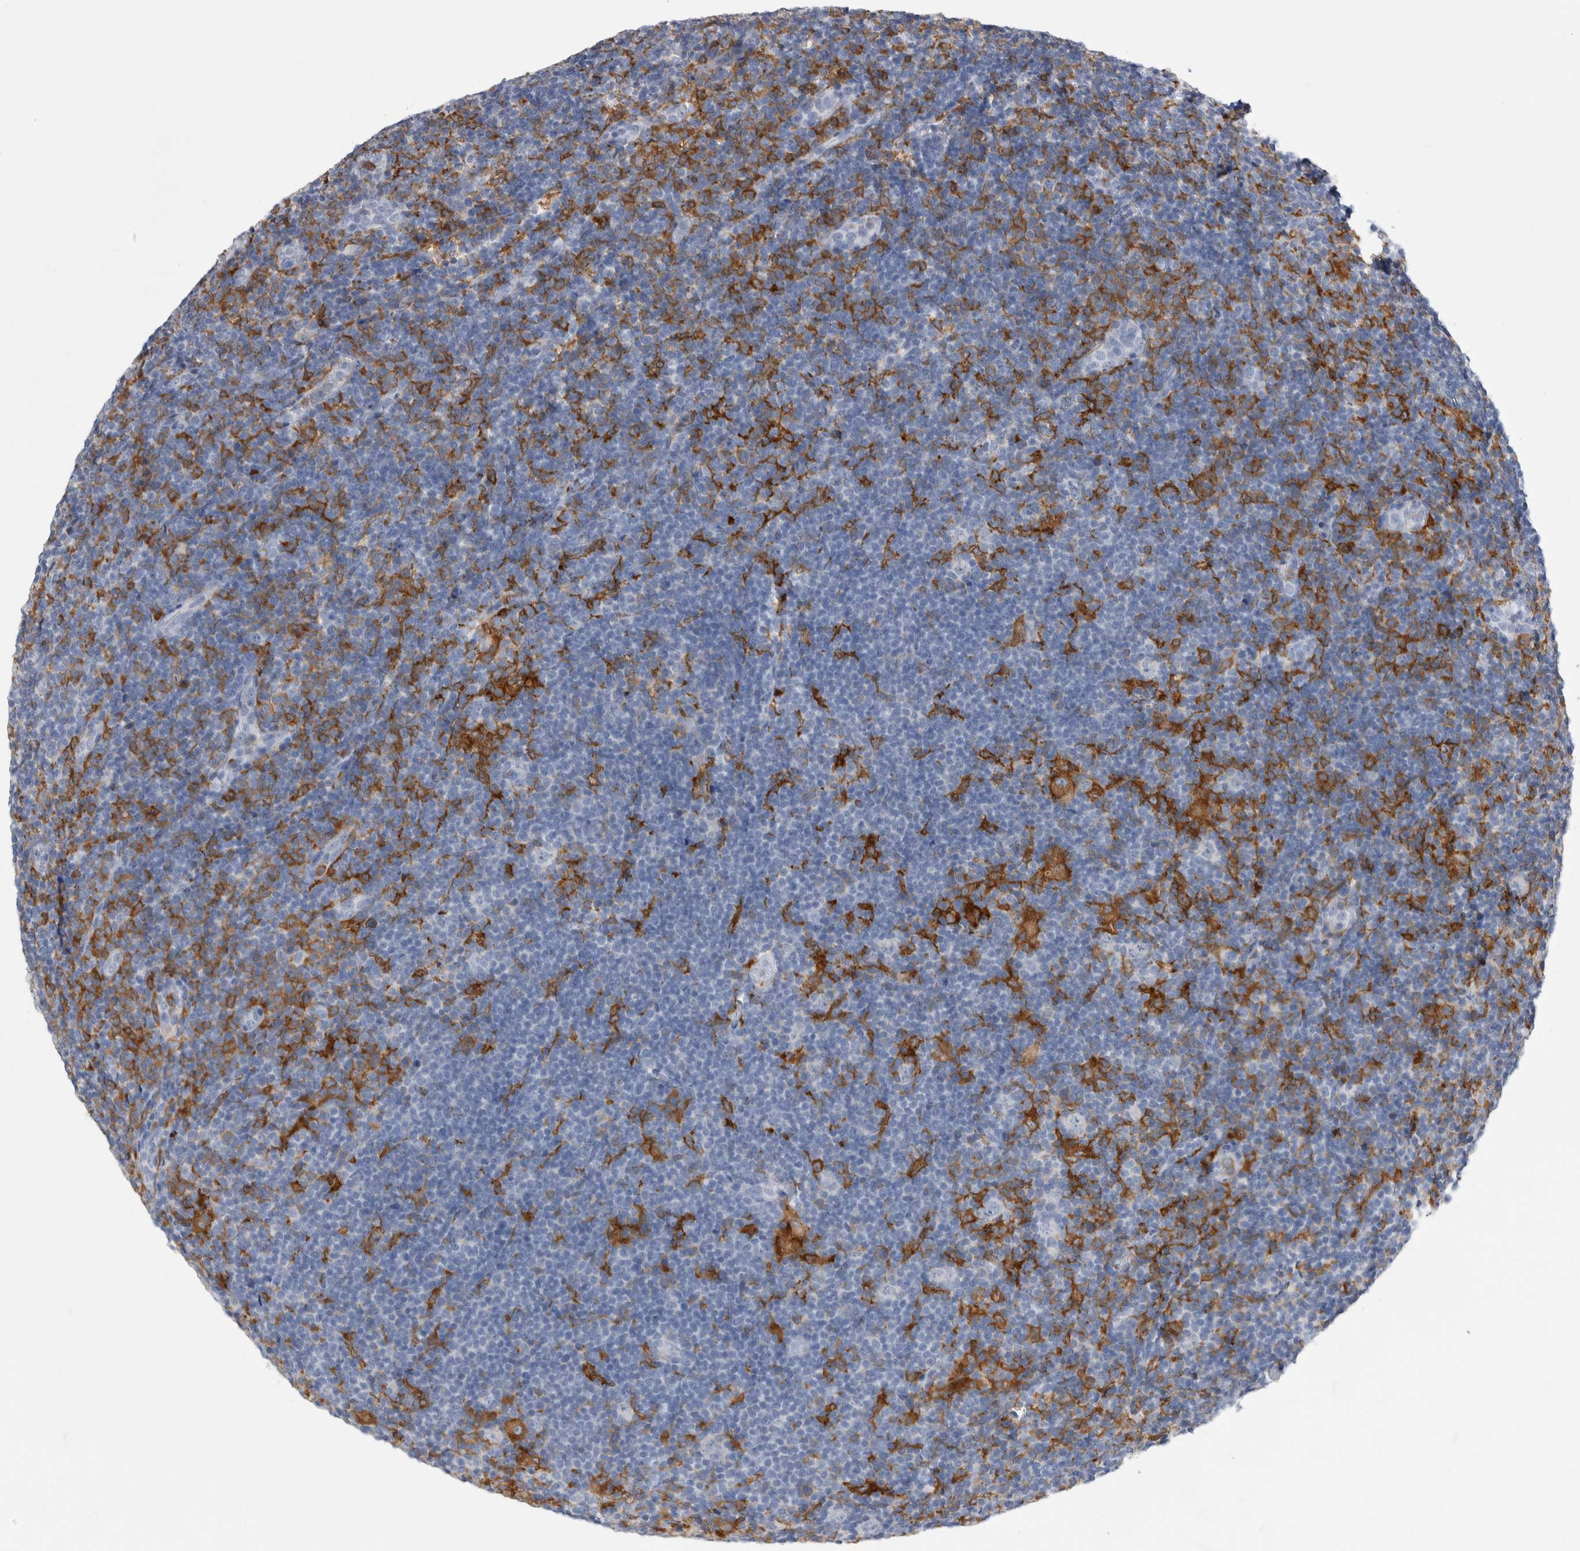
{"staining": {"intensity": "moderate", "quantity": "25%-75%", "location": "cytoplasmic/membranous"}, "tissue": "lymphoma", "cell_type": "Tumor cells", "image_type": "cancer", "snomed": [{"axis": "morphology", "description": "Hodgkin's disease, NOS"}, {"axis": "topography", "description": "Lymph node"}], "caption": "The immunohistochemical stain highlights moderate cytoplasmic/membranous expression in tumor cells of Hodgkin's disease tissue.", "gene": "SKAP2", "patient": {"sex": "female", "age": 57}}